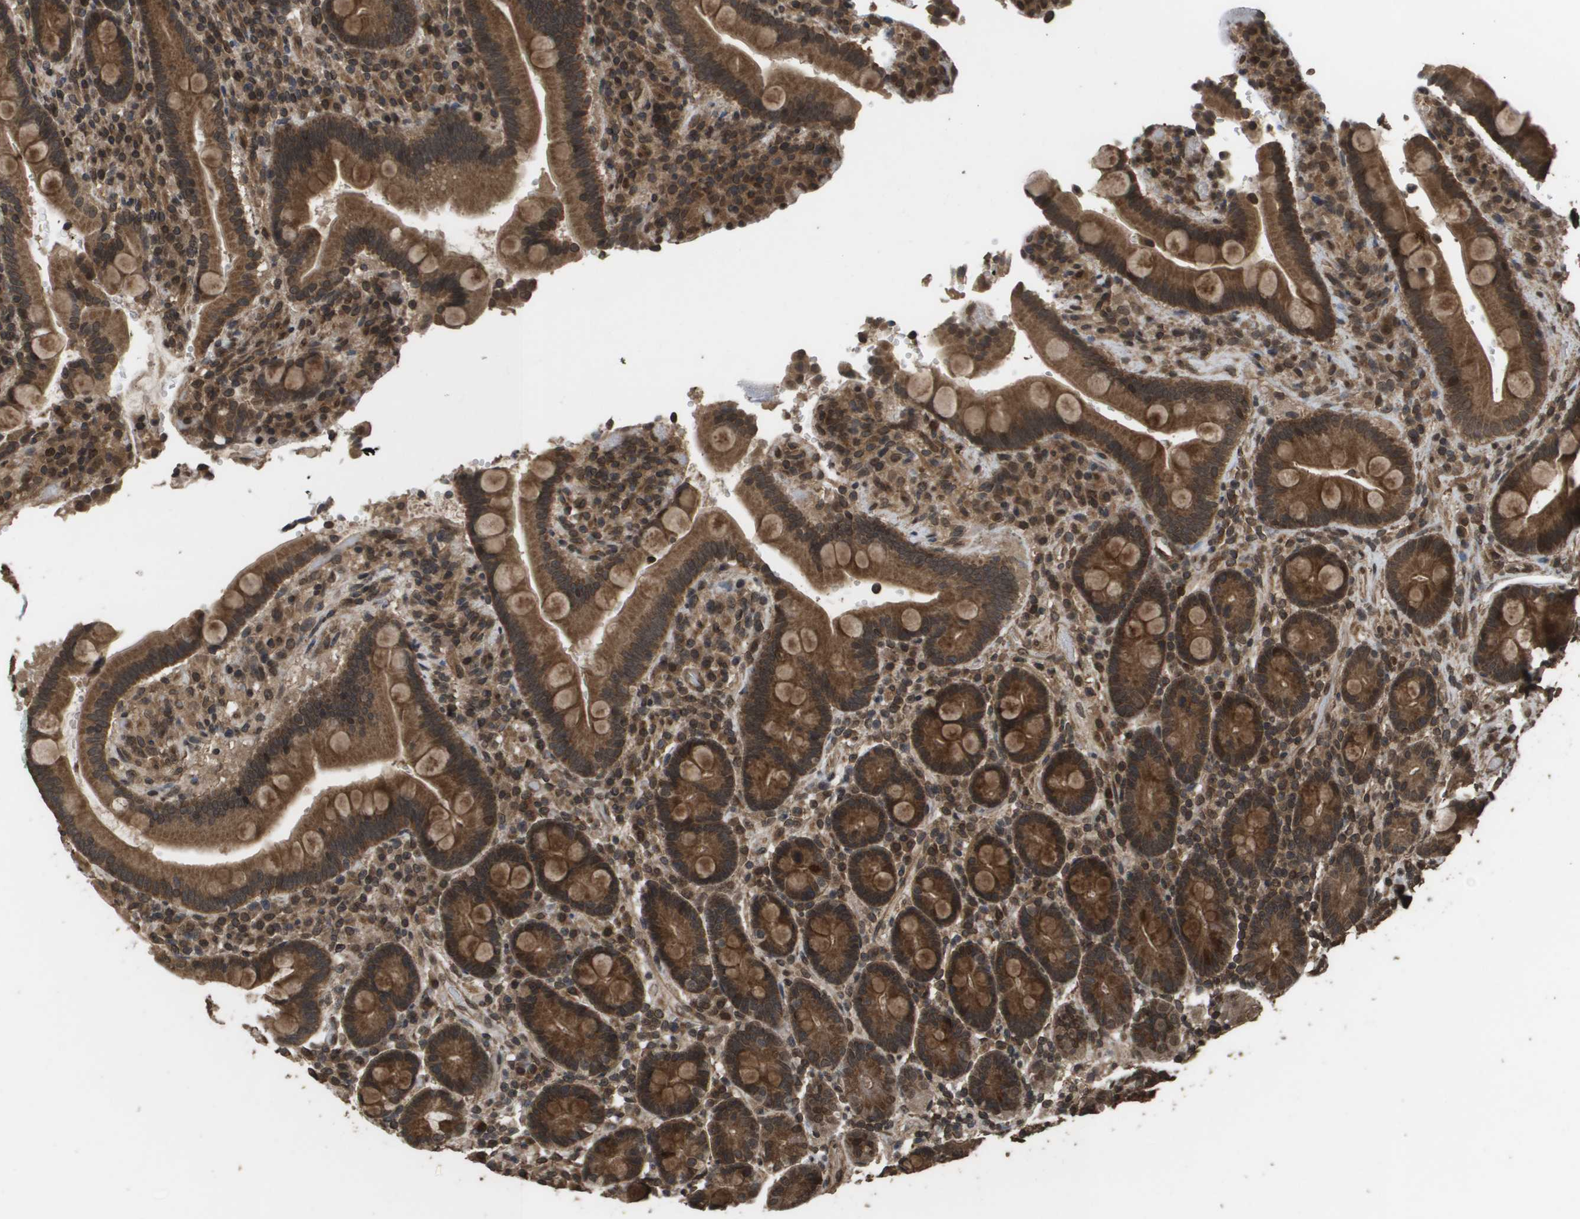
{"staining": {"intensity": "strong", "quantity": ">75%", "location": "cytoplasmic/membranous,nuclear"}, "tissue": "duodenum", "cell_type": "Glandular cells", "image_type": "normal", "snomed": [{"axis": "morphology", "description": "Normal tissue, NOS"}, {"axis": "topography", "description": "Small intestine, NOS"}], "caption": "Immunohistochemical staining of normal human duodenum displays strong cytoplasmic/membranous,nuclear protein staining in about >75% of glandular cells. (DAB IHC with brightfield microscopy, high magnification).", "gene": "AXIN2", "patient": {"sex": "female", "age": 71}}